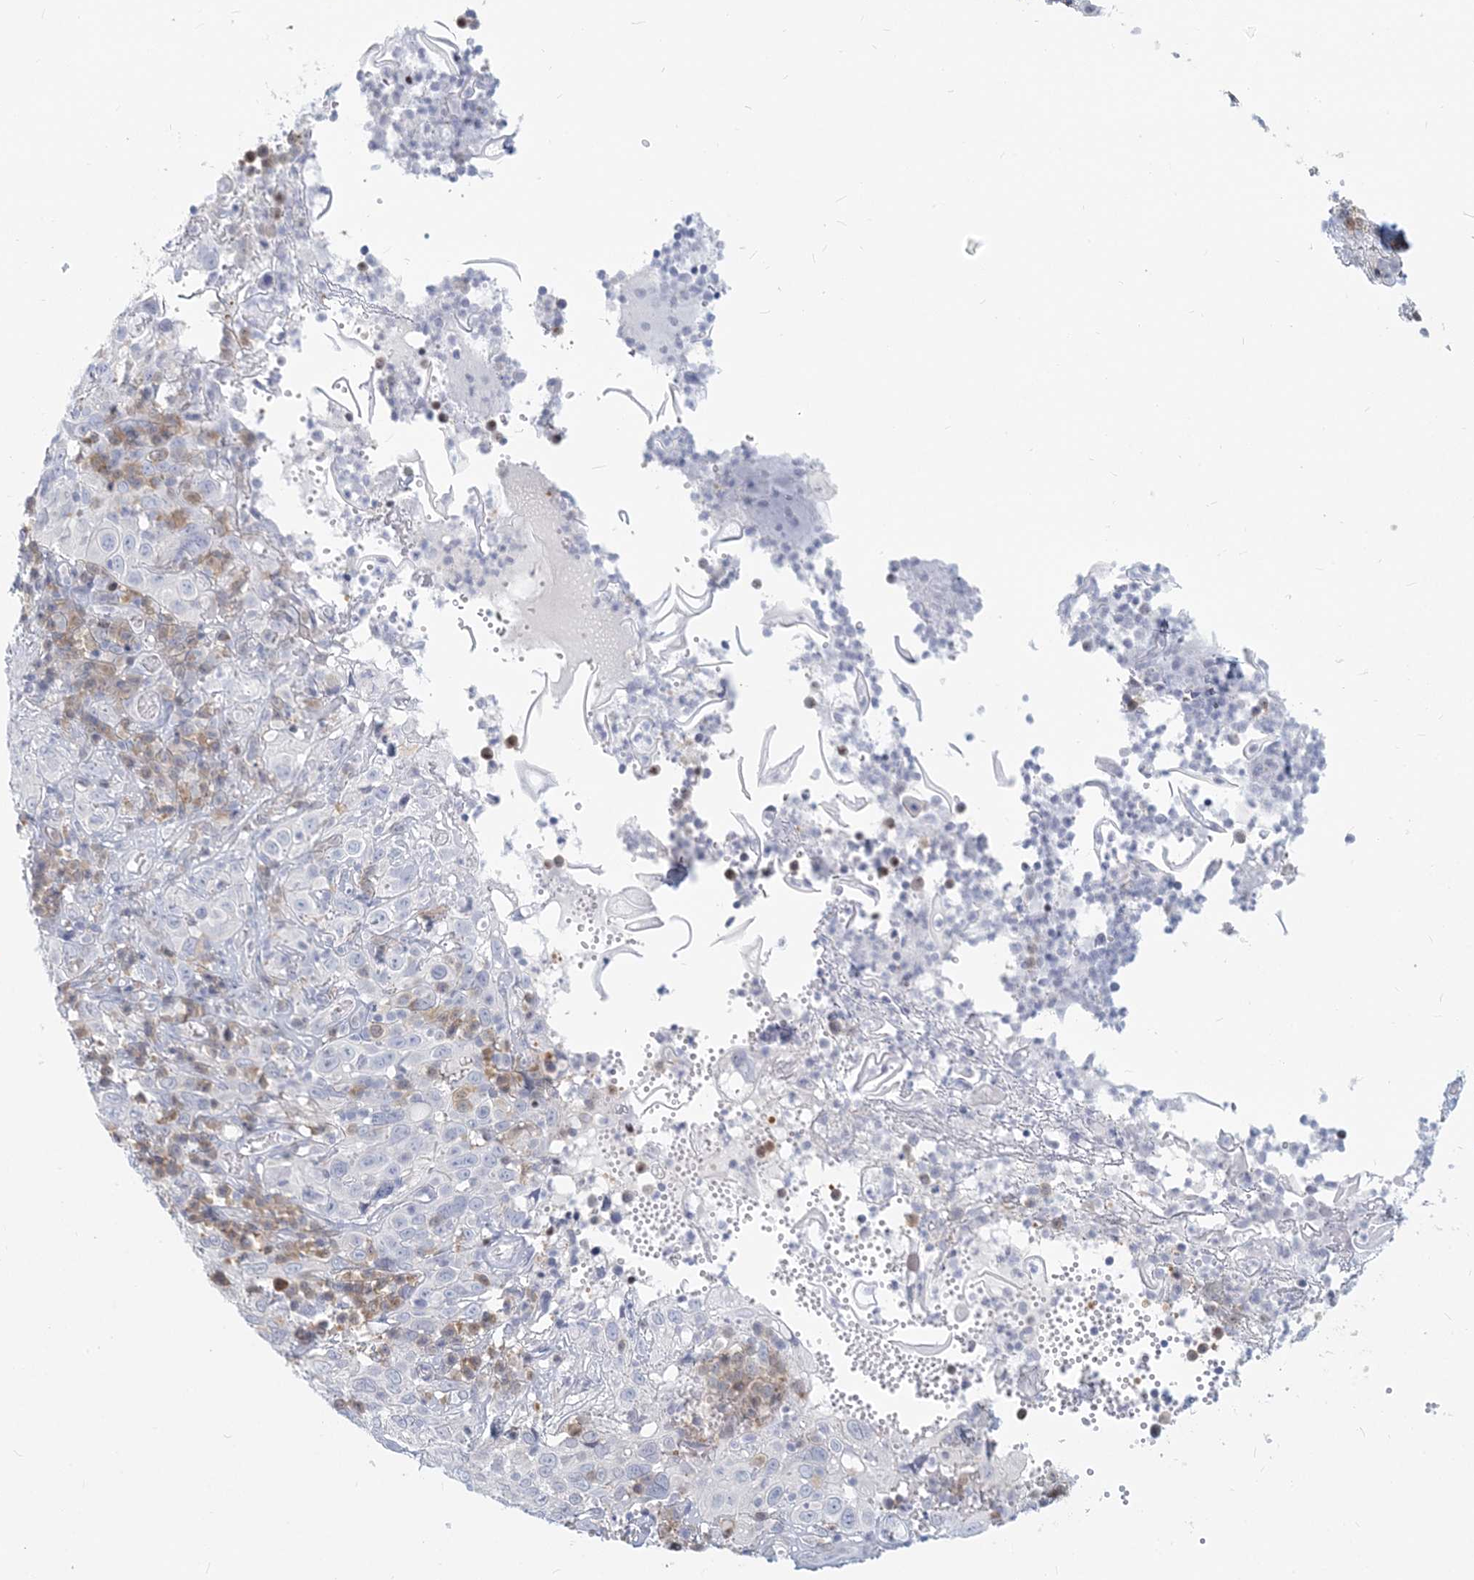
{"staining": {"intensity": "negative", "quantity": "none", "location": "none"}, "tissue": "cervical cancer", "cell_type": "Tumor cells", "image_type": "cancer", "snomed": [{"axis": "morphology", "description": "Squamous cell carcinoma, NOS"}, {"axis": "topography", "description": "Cervix"}], "caption": "Tumor cells are negative for protein expression in human squamous cell carcinoma (cervical).", "gene": "GMPPA", "patient": {"sex": "female", "age": 46}}